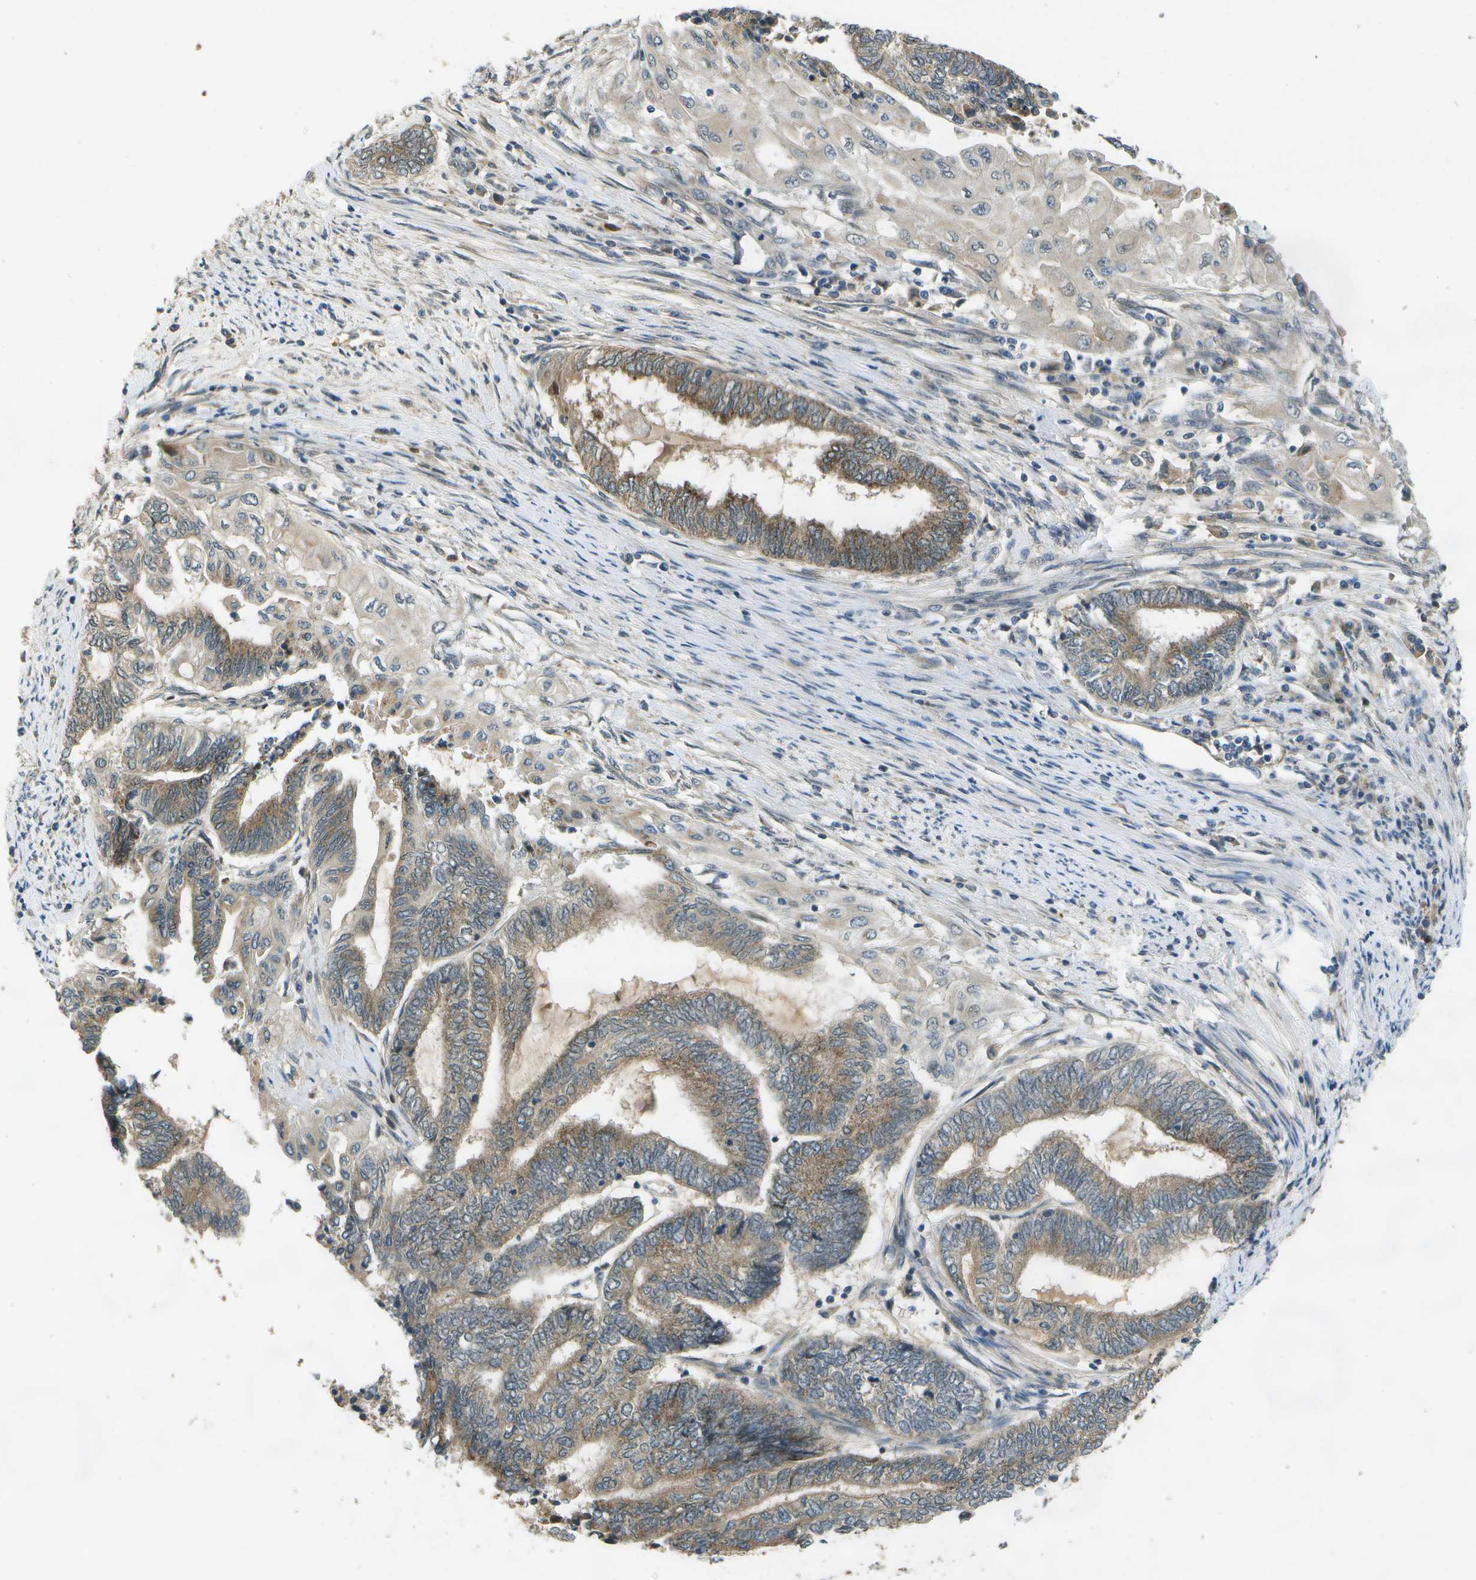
{"staining": {"intensity": "moderate", "quantity": ">75%", "location": "cytoplasmic/membranous"}, "tissue": "endometrial cancer", "cell_type": "Tumor cells", "image_type": "cancer", "snomed": [{"axis": "morphology", "description": "Adenocarcinoma, NOS"}, {"axis": "topography", "description": "Uterus"}, {"axis": "topography", "description": "Endometrium"}], "caption": "Adenocarcinoma (endometrial) stained with DAB immunohistochemistry exhibits medium levels of moderate cytoplasmic/membranous expression in about >75% of tumor cells.", "gene": "GANC", "patient": {"sex": "female", "age": 70}}